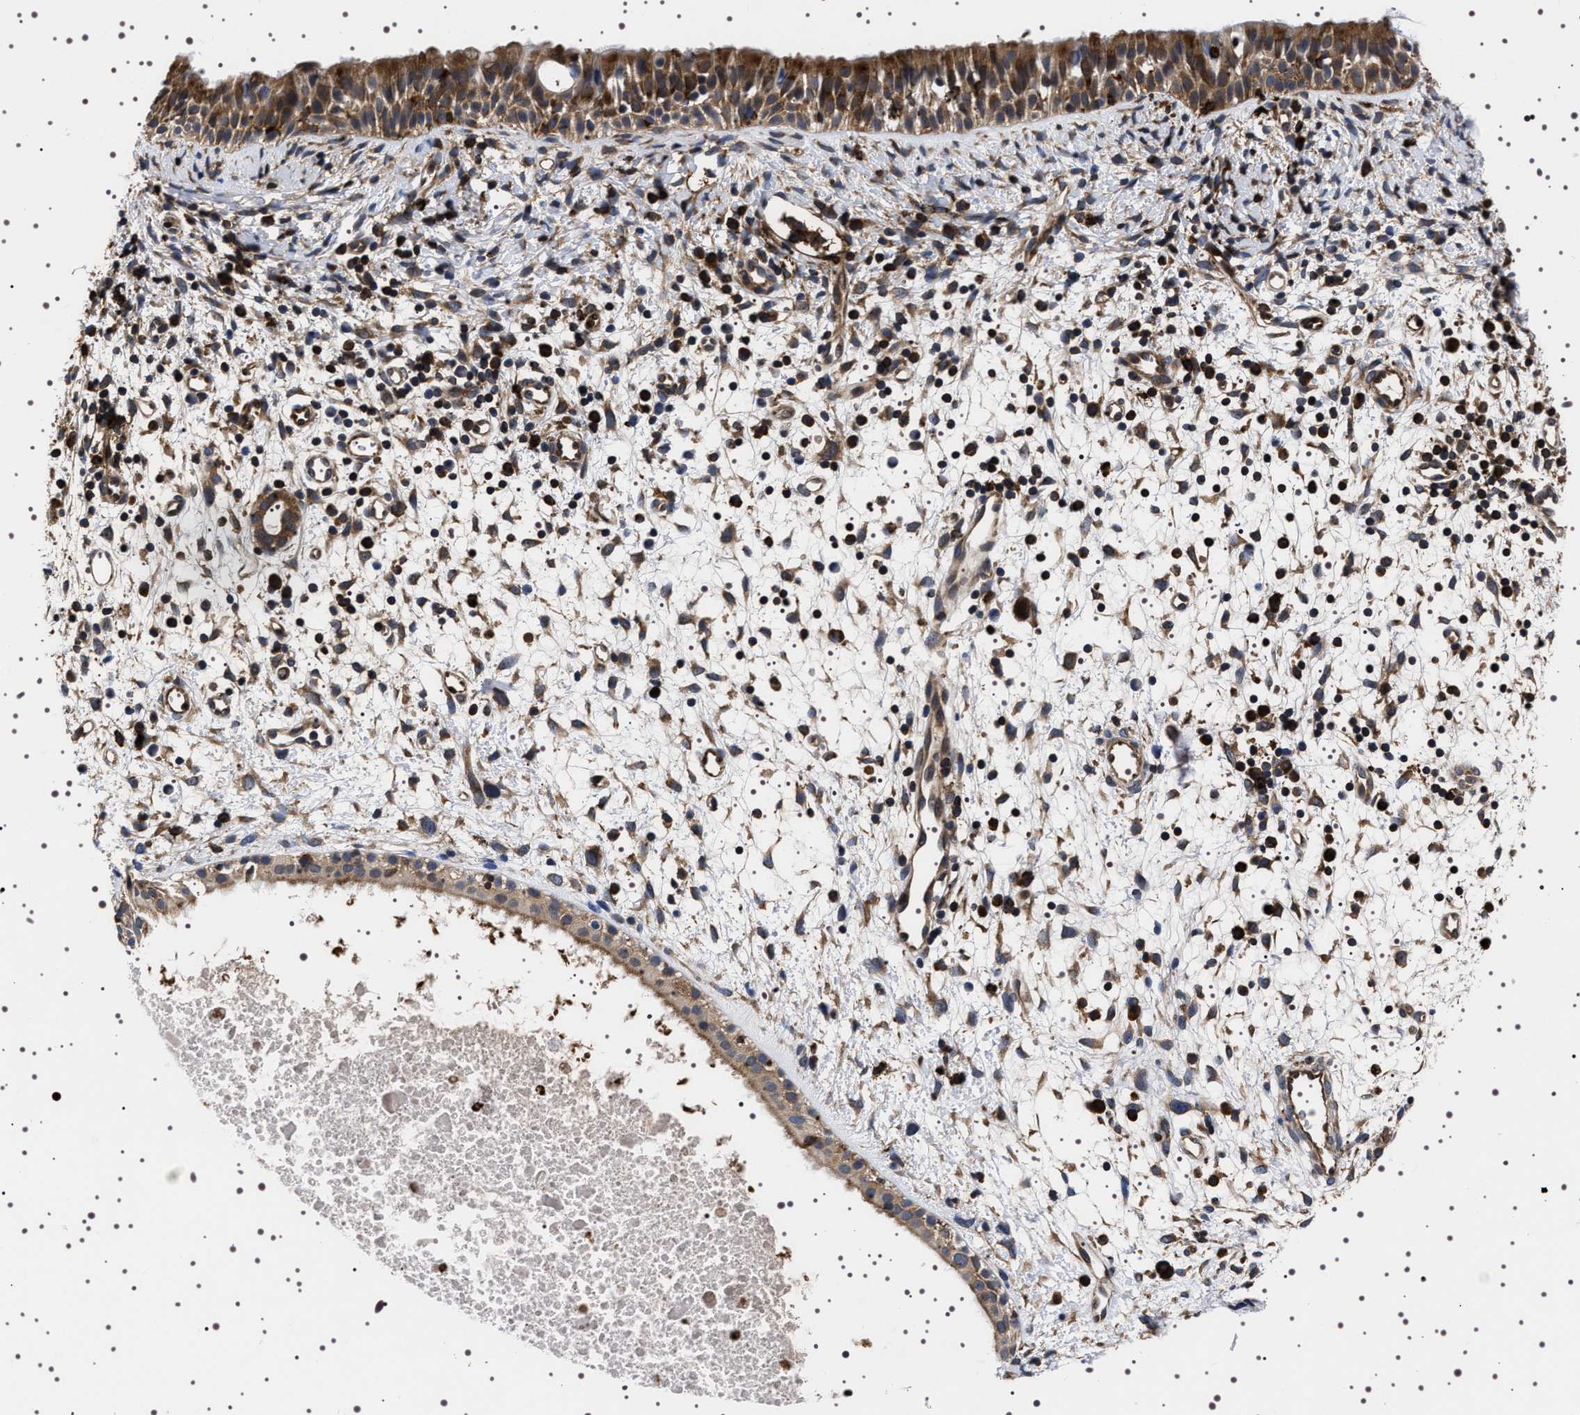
{"staining": {"intensity": "moderate", "quantity": ">75%", "location": "cytoplasmic/membranous"}, "tissue": "nasopharynx", "cell_type": "Respiratory epithelial cells", "image_type": "normal", "snomed": [{"axis": "morphology", "description": "Normal tissue, NOS"}, {"axis": "topography", "description": "Nasopharynx"}], "caption": "A brown stain highlights moderate cytoplasmic/membranous expression of a protein in respiratory epithelial cells of benign nasopharynx. (Brightfield microscopy of DAB IHC at high magnification).", "gene": "DARS1", "patient": {"sex": "male", "age": 22}}